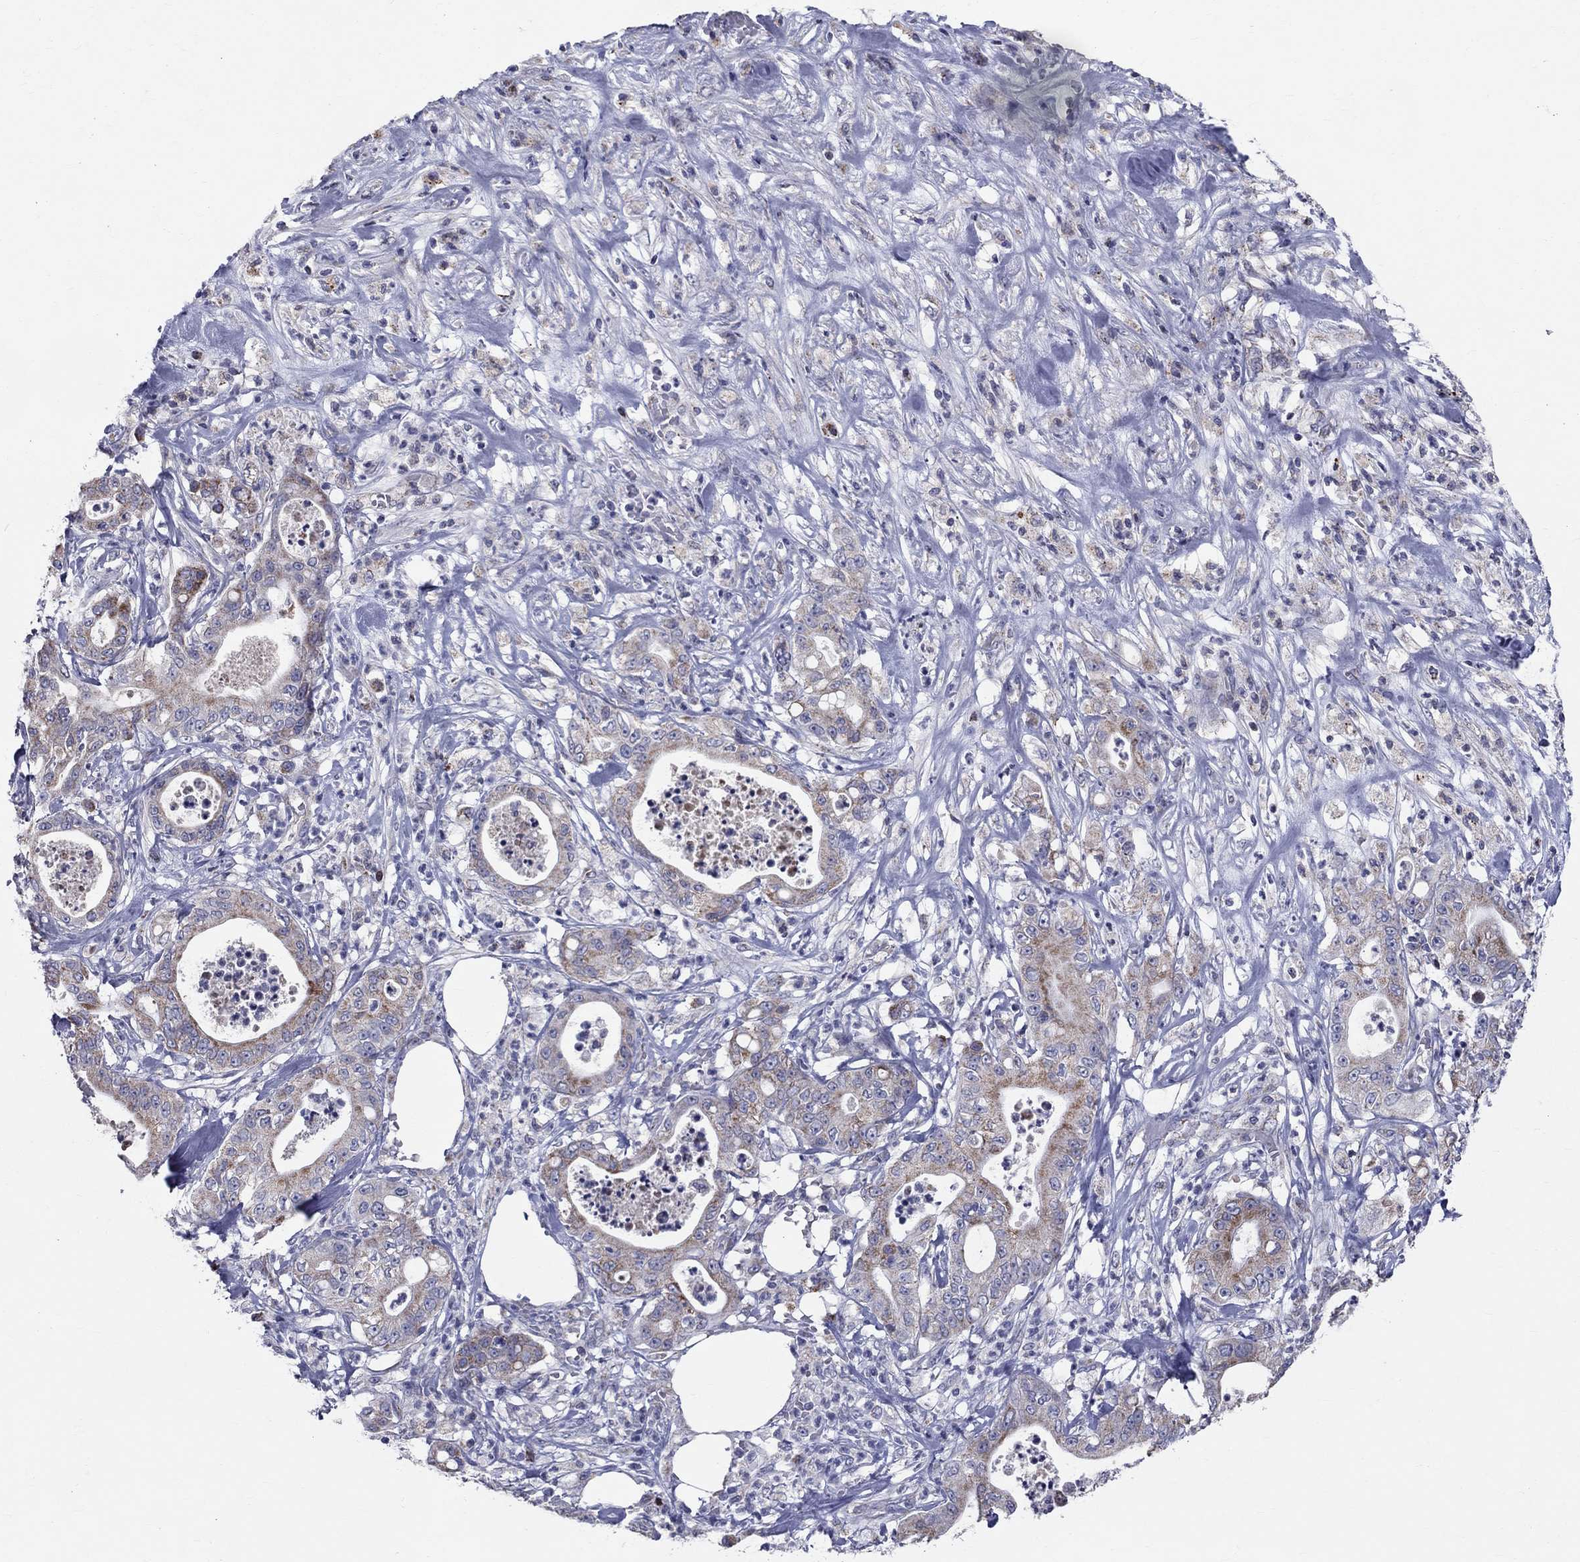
{"staining": {"intensity": "moderate", "quantity": "<25%", "location": "cytoplasmic/membranous"}, "tissue": "pancreatic cancer", "cell_type": "Tumor cells", "image_type": "cancer", "snomed": [{"axis": "morphology", "description": "Adenocarcinoma, NOS"}, {"axis": "topography", "description": "Pancreas"}], "caption": "The immunohistochemical stain highlights moderate cytoplasmic/membranous expression in tumor cells of pancreatic cancer tissue. Nuclei are stained in blue.", "gene": "SLC4A10", "patient": {"sex": "male", "age": 71}}